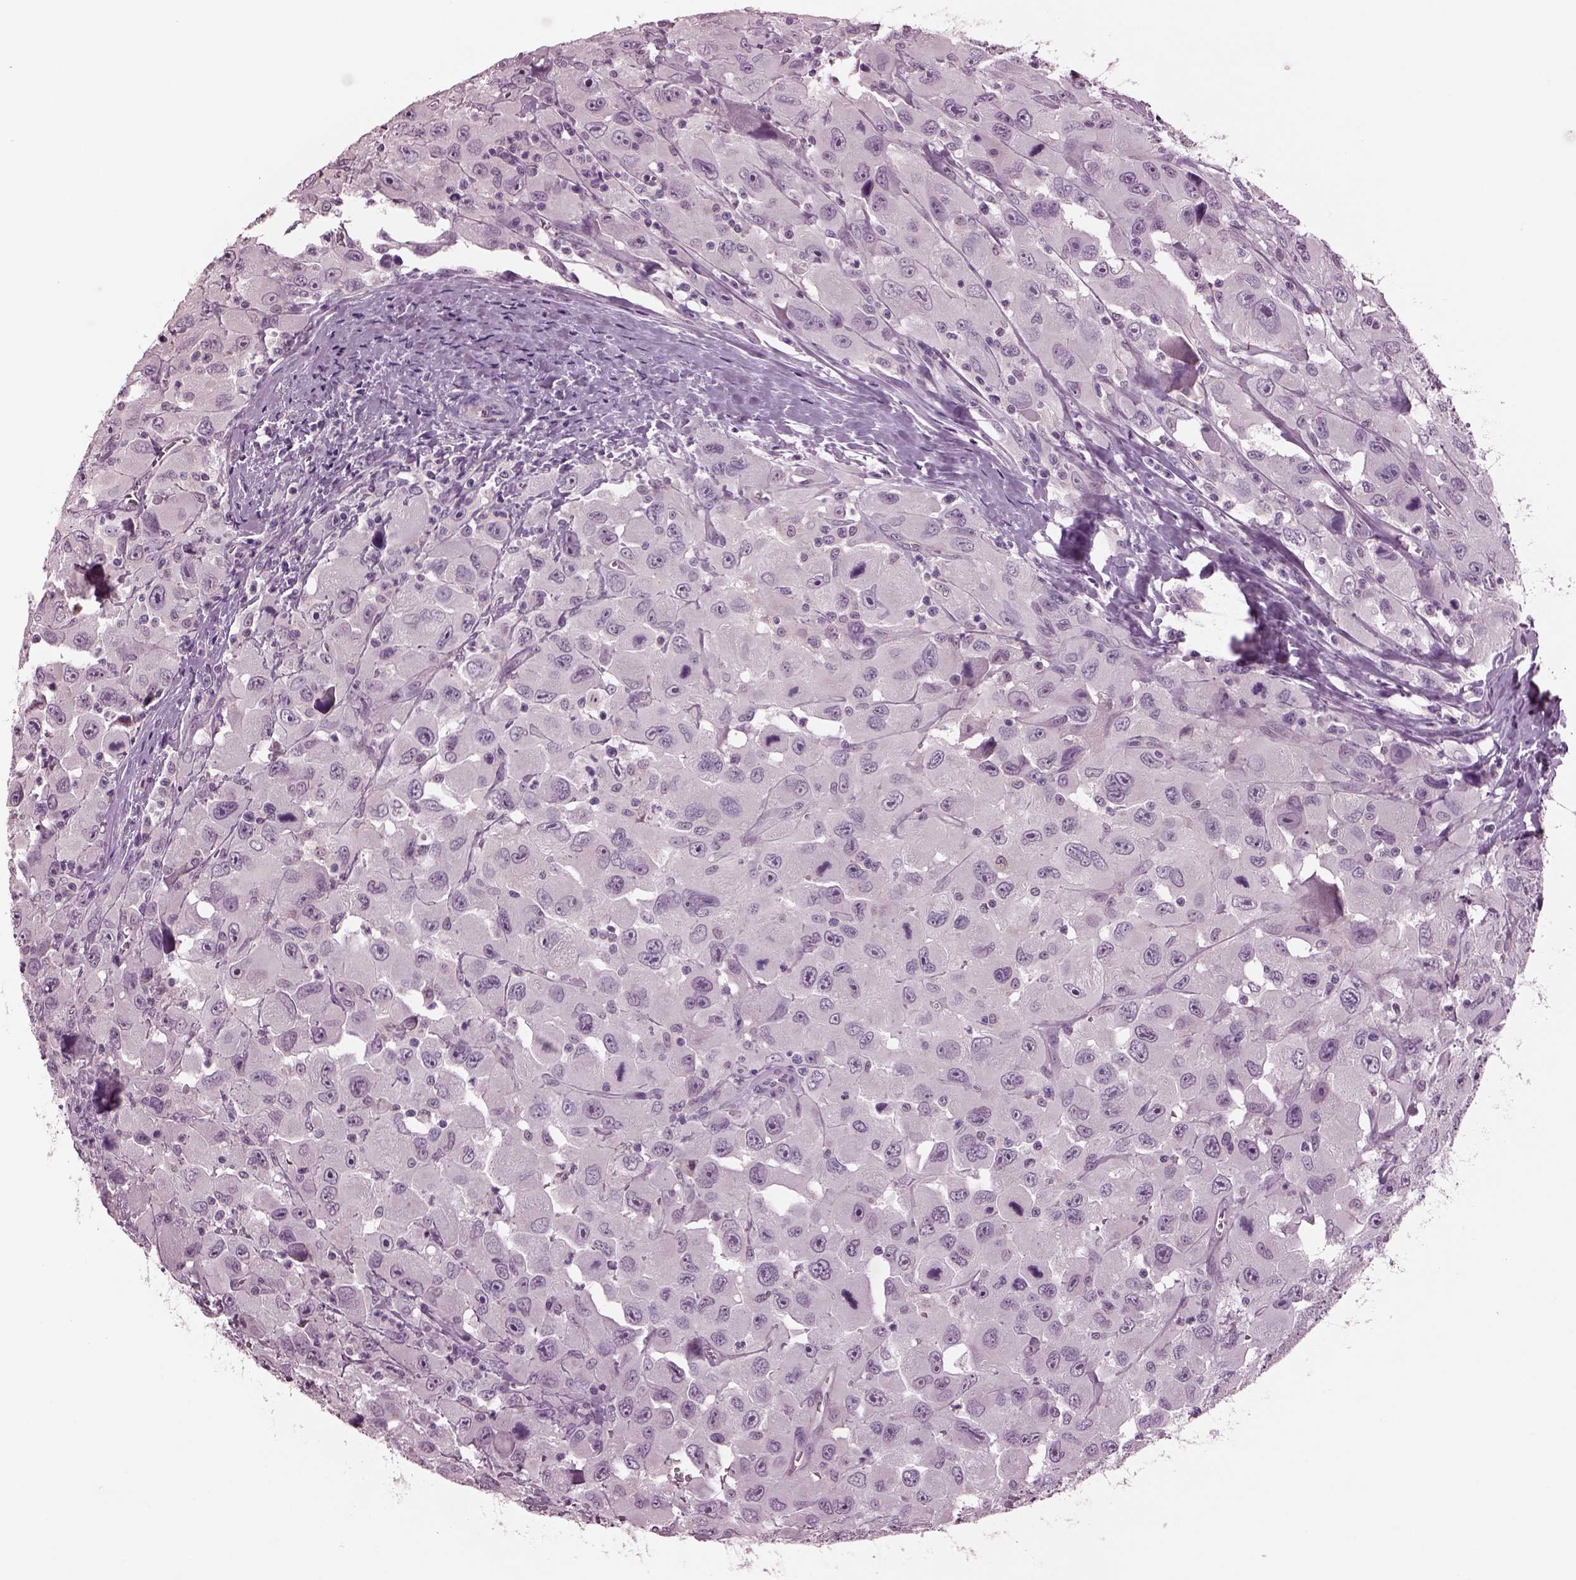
{"staining": {"intensity": "negative", "quantity": "none", "location": "none"}, "tissue": "head and neck cancer", "cell_type": "Tumor cells", "image_type": "cancer", "snomed": [{"axis": "morphology", "description": "Squamous cell carcinoma, NOS"}, {"axis": "morphology", "description": "Squamous cell carcinoma, metastatic, NOS"}, {"axis": "topography", "description": "Oral tissue"}, {"axis": "topography", "description": "Head-Neck"}], "caption": "An immunohistochemistry (IHC) photomicrograph of head and neck cancer is shown. There is no staining in tumor cells of head and neck cancer.", "gene": "MIB2", "patient": {"sex": "female", "age": 85}}